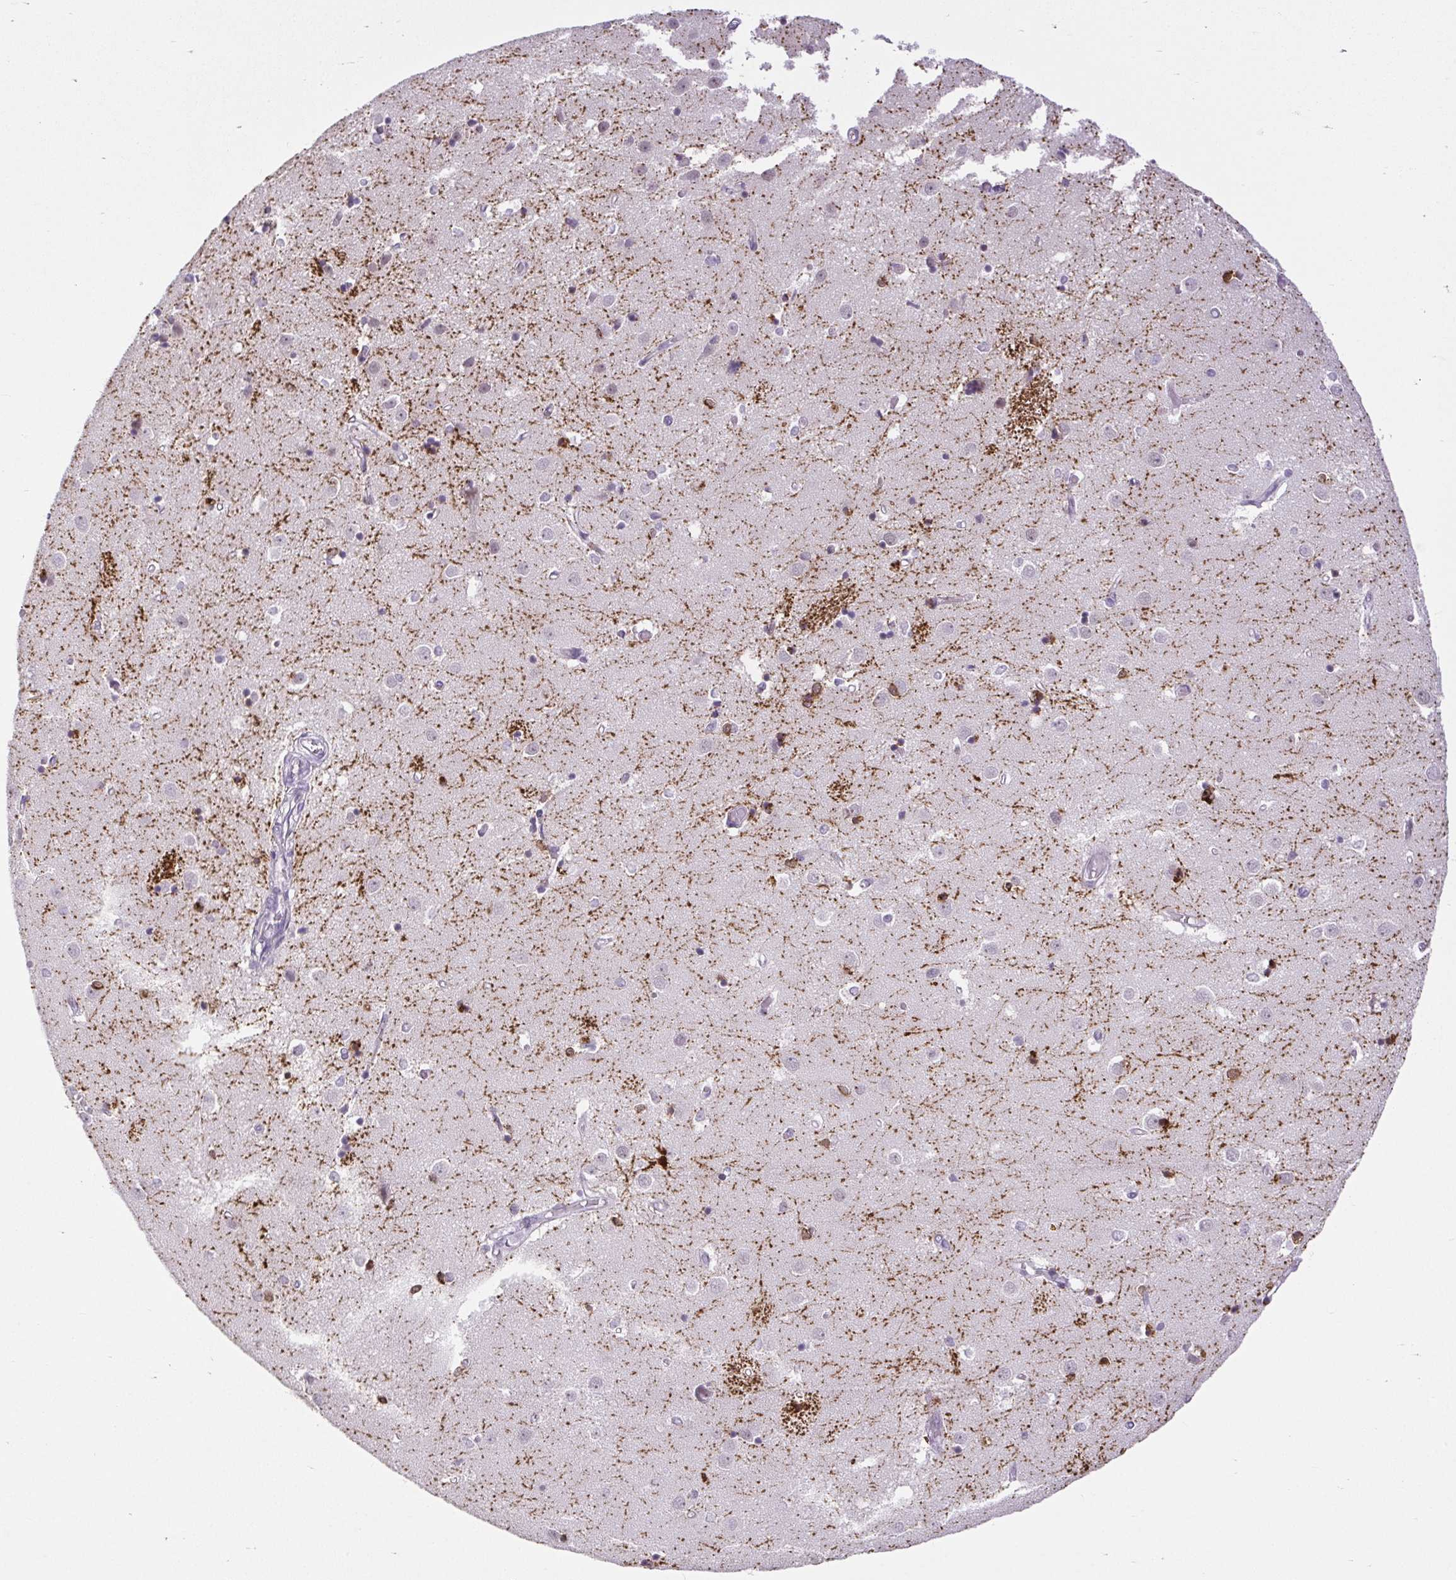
{"staining": {"intensity": "moderate", "quantity": "<25%", "location": "cytoplasmic/membranous"}, "tissue": "caudate", "cell_type": "Glial cells", "image_type": "normal", "snomed": [{"axis": "morphology", "description": "Normal tissue, NOS"}, {"axis": "topography", "description": "Lateral ventricle wall"}], "caption": "Protein expression by immunohistochemistry demonstrates moderate cytoplasmic/membranous expression in approximately <25% of glial cells in unremarkable caudate.", "gene": "BCAS1", "patient": {"sex": "male", "age": 54}}